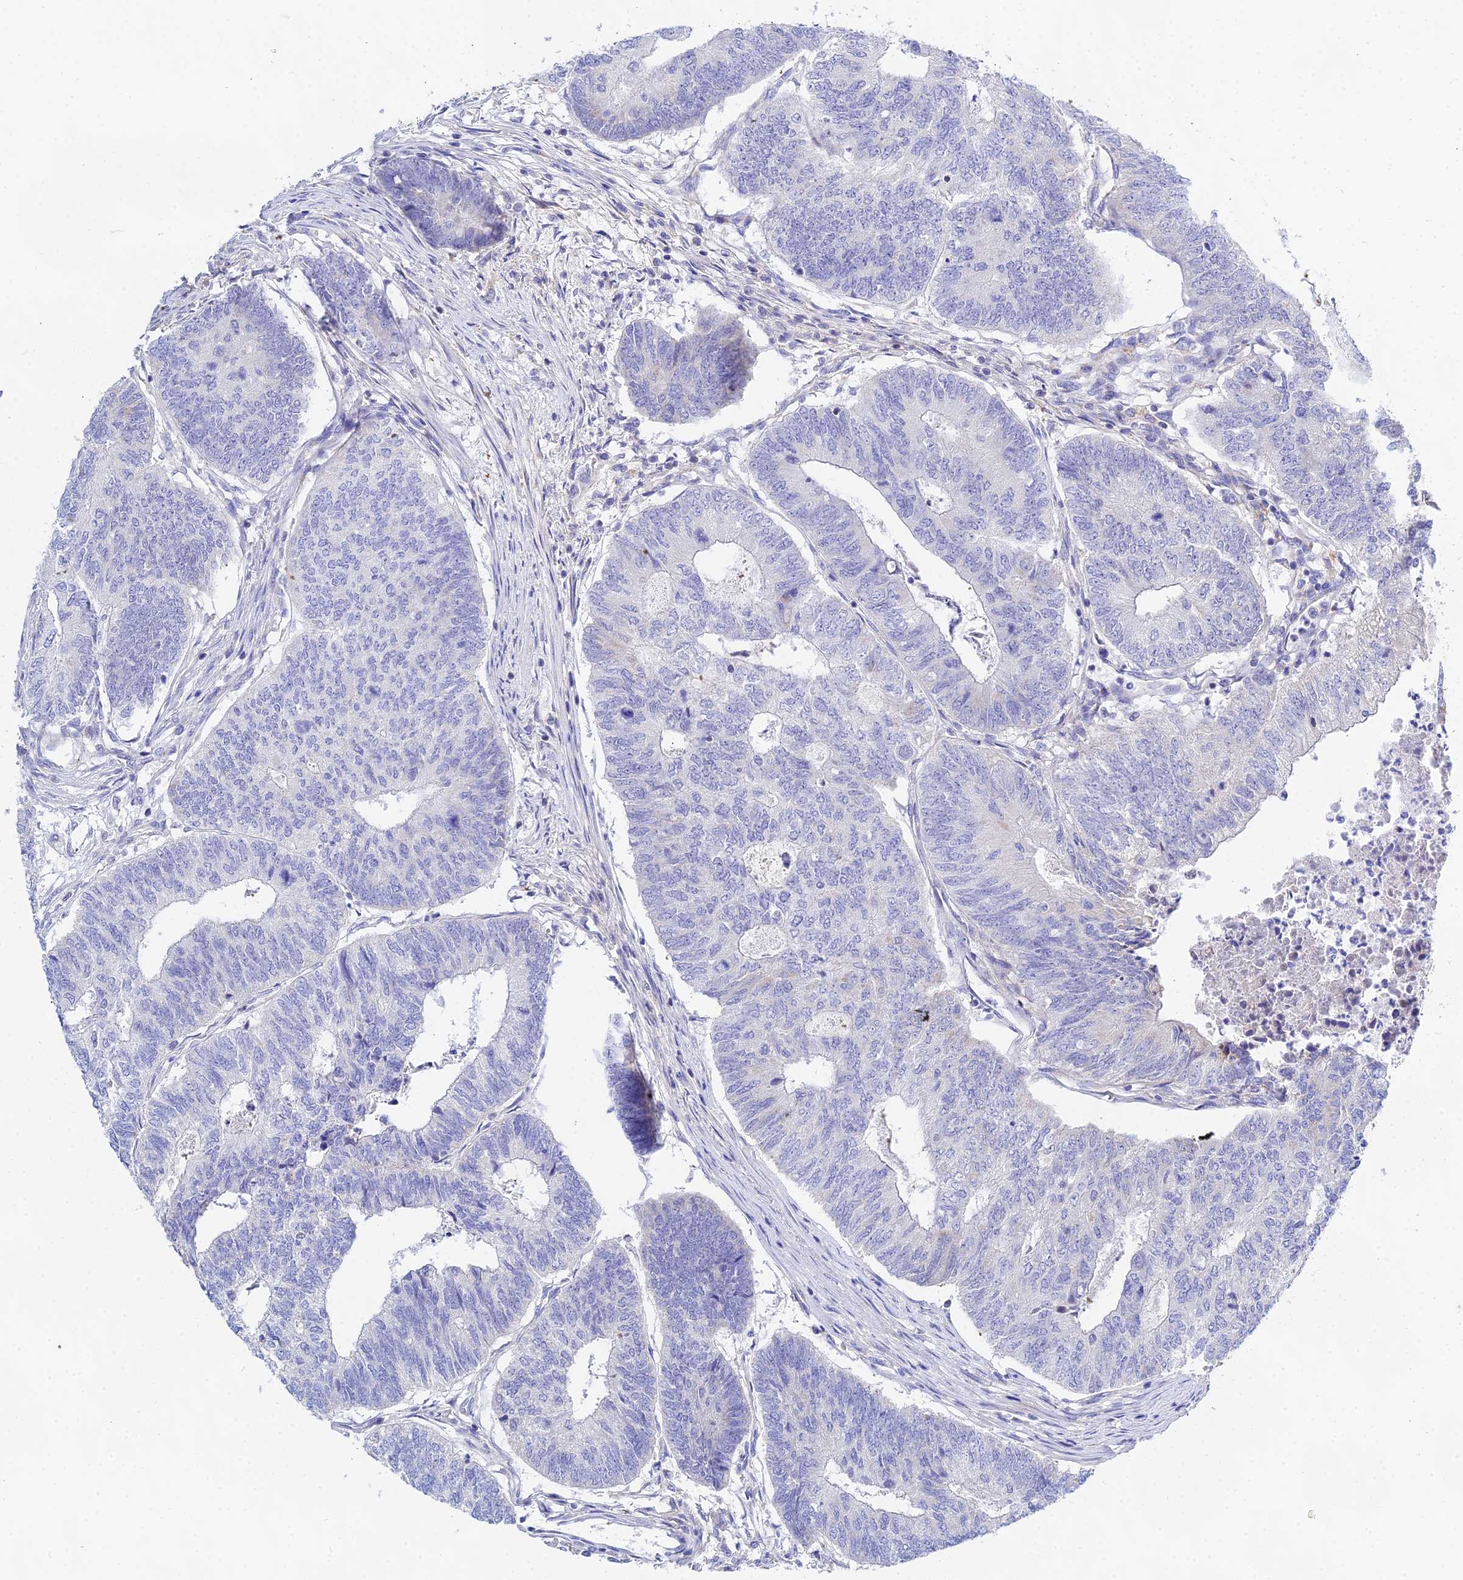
{"staining": {"intensity": "negative", "quantity": "none", "location": "none"}, "tissue": "colorectal cancer", "cell_type": "Tumor cells", "image_type": "cancer", "snomed": [{"axis": "morphology", "description": "Adenocarcinoma, NOS"}, {"axis": "topography", "description": "Colon"}], "caption": "Tumor cells are negative for brown protein staining in adenocarcinoma (colorectal).", "gene": "PPP2R2C", "patient": {"sex": "female", "age": 67}}